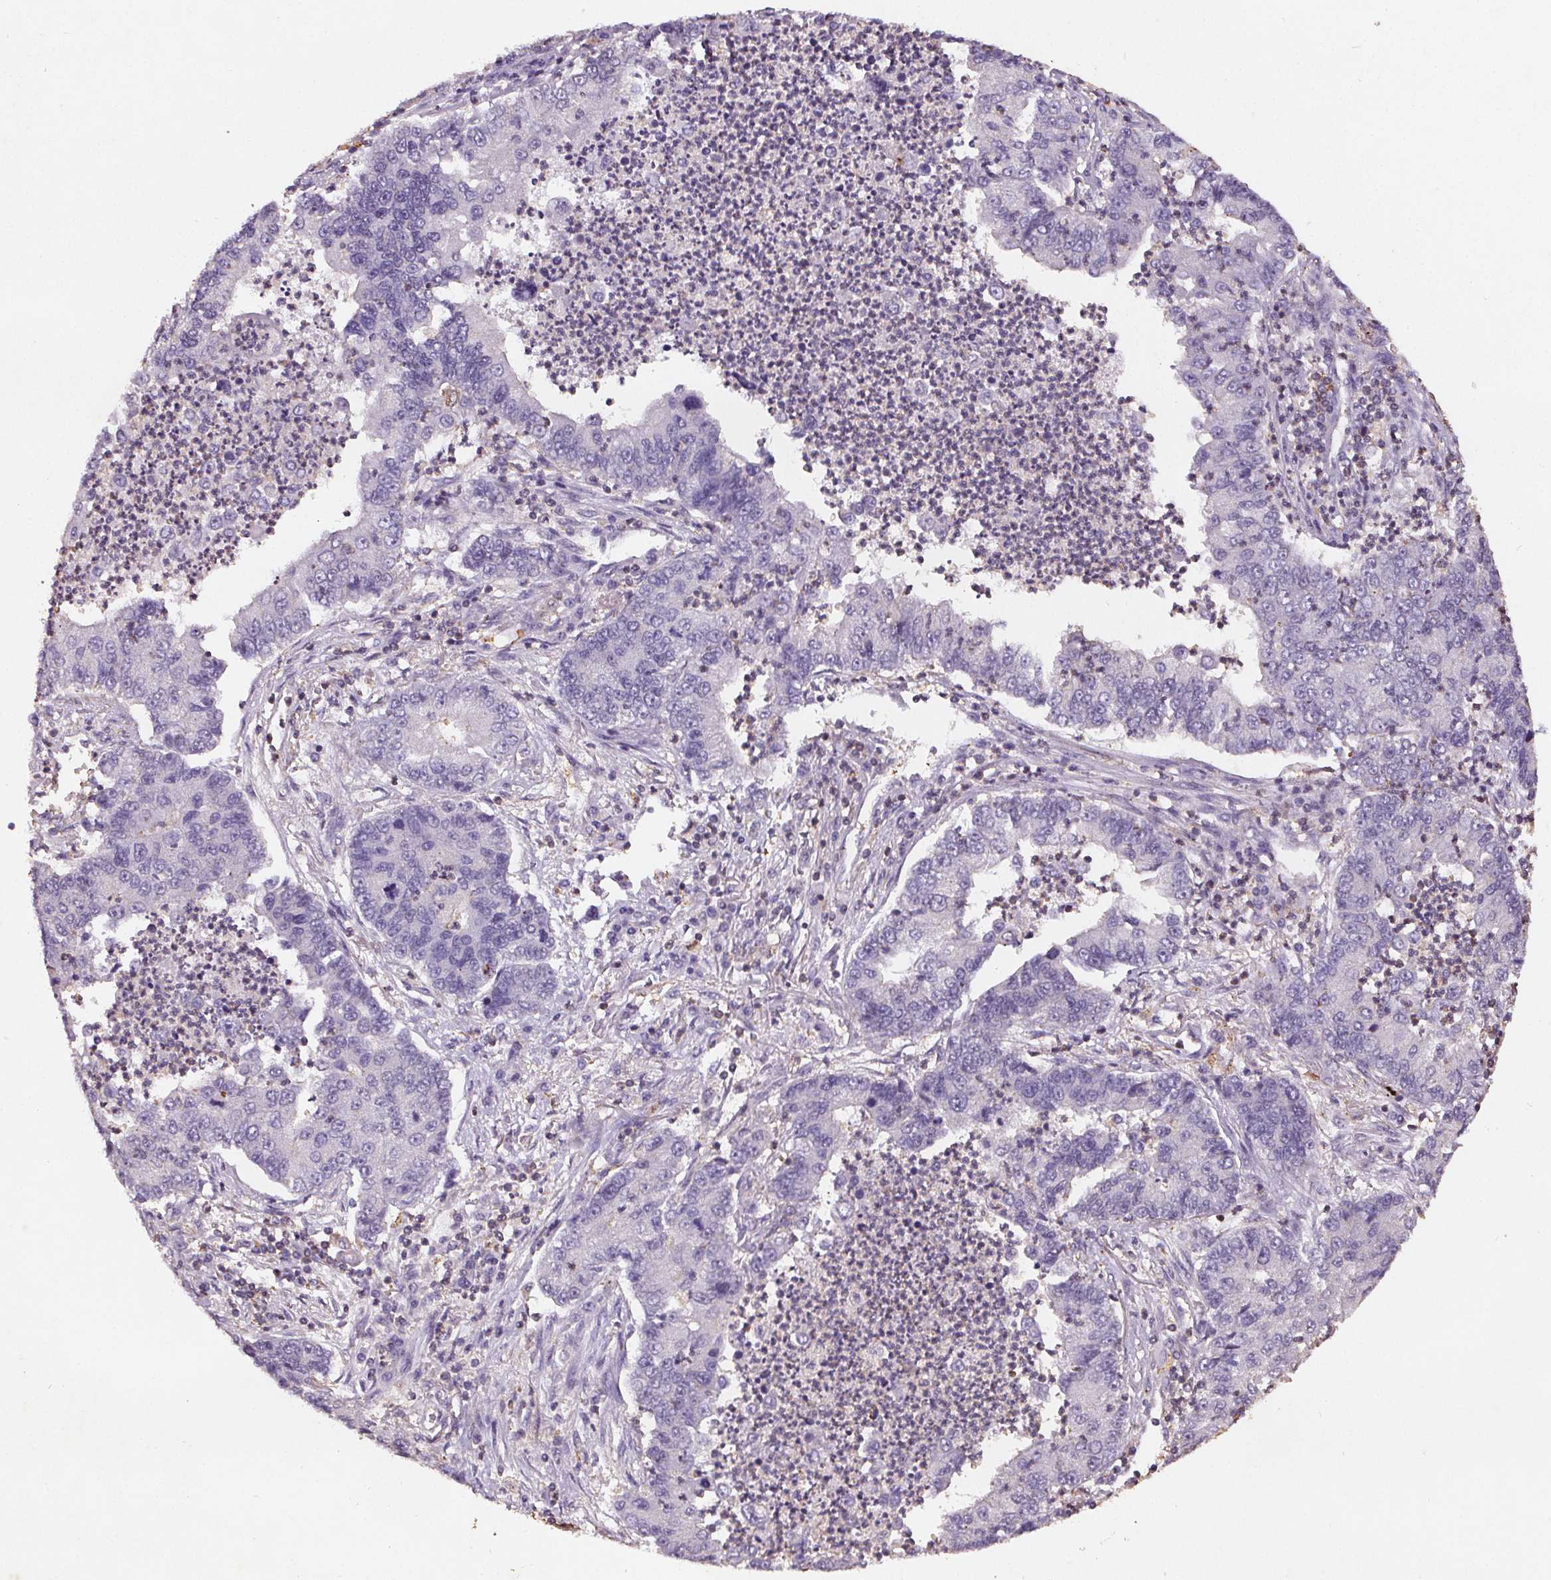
{"staining": {"intensity": "negative", "quantity": "none", "location": "none"}, "tissue": "lung cancer", "cell_type": "Tumor cells", "image_type": "cancer", "snomed": [{"axis": "morphology", "description": "Adenocarcinoma, NOS"}, {"axis": "topography", "description": "Lung"}], "caption": "Tumor cells are negative for protein expression in human lung adenocarcinoma.", "gene": "C19orf84", "patient": {"sex": "female", "age": 57}}